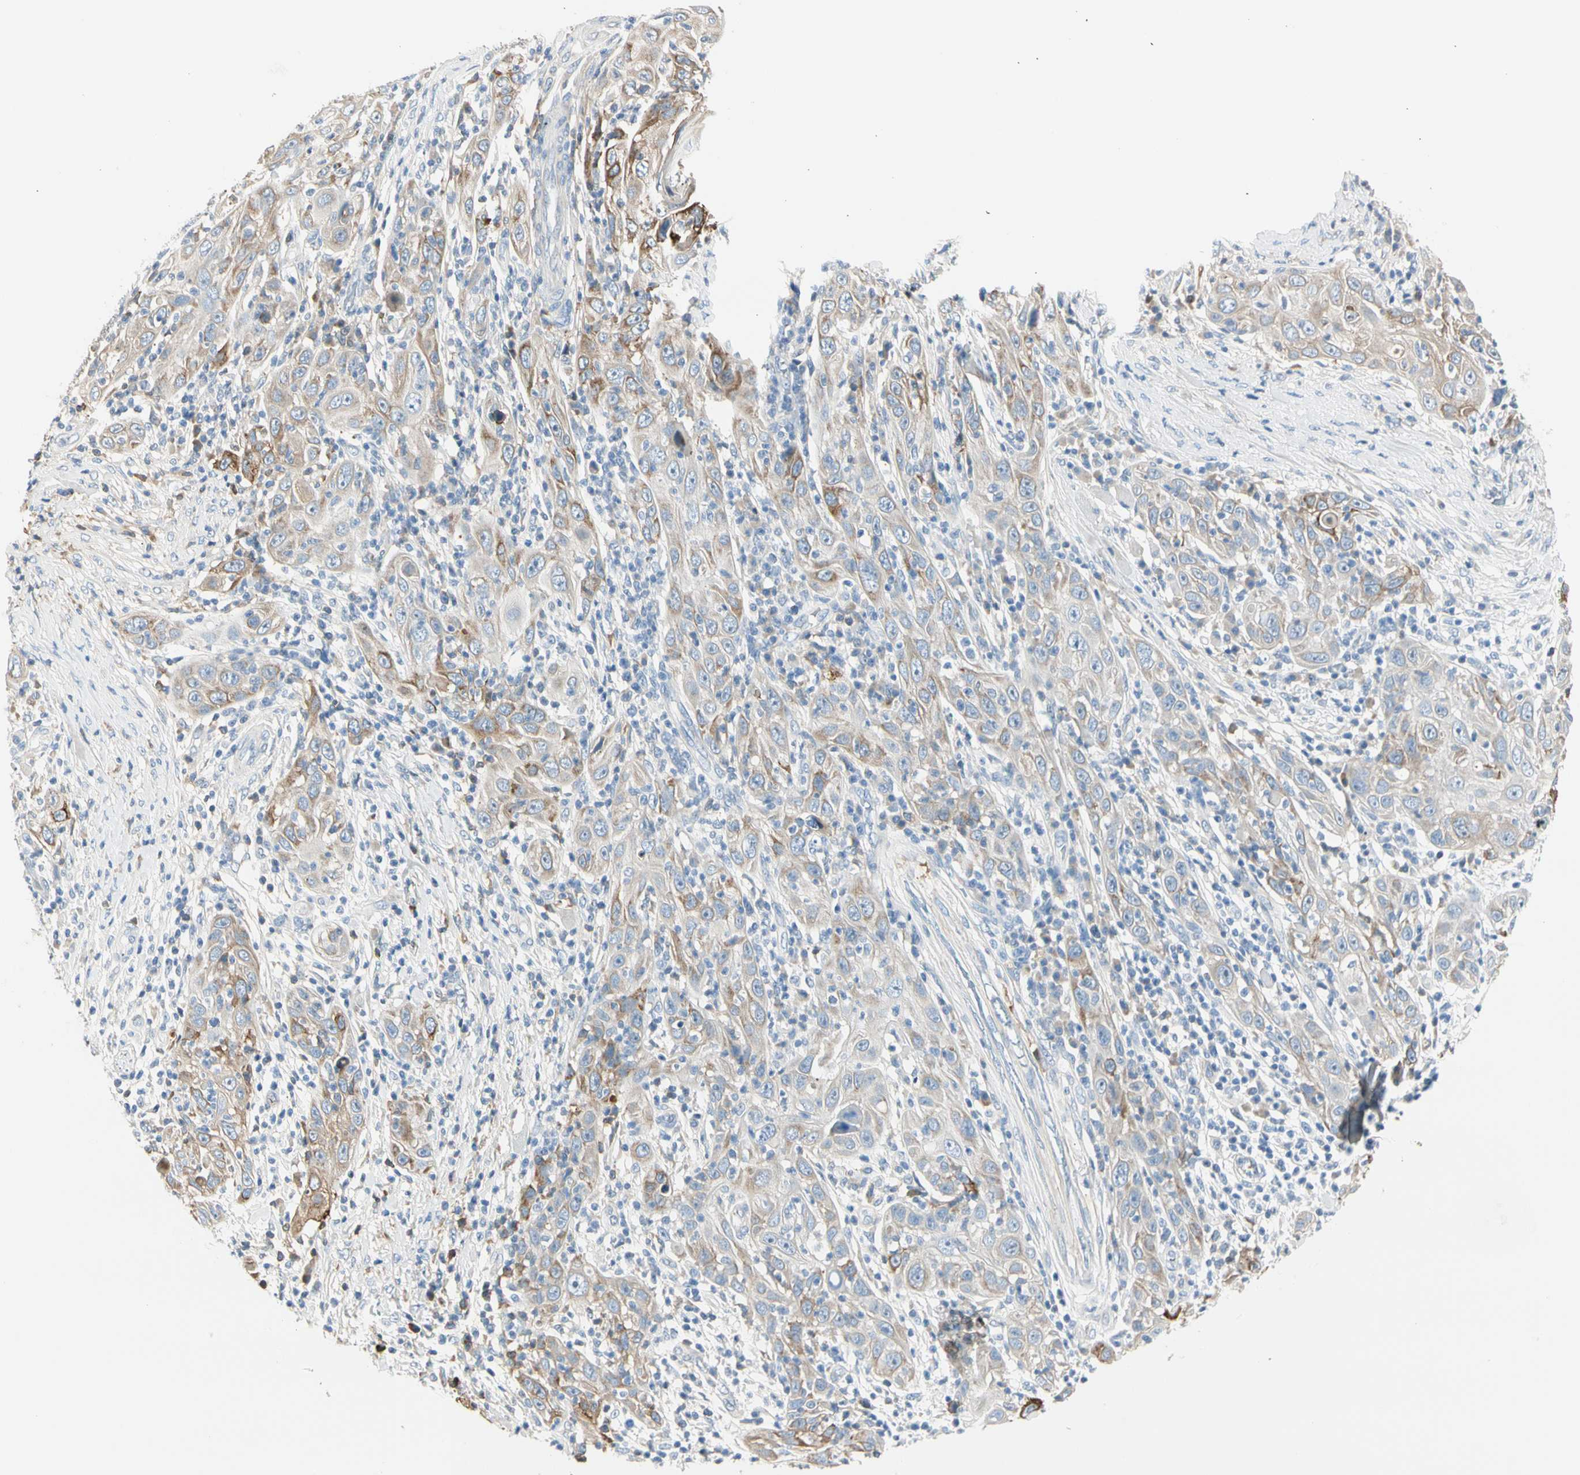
{"staining": {"intensity": "moderate", "quantity": ">75%", "location": "cytoplasmic/membranous"}, "tissue": "skin cancer", "cell_type": "Tumor cells", "image_type": "cancer", "snomed": [{"axis": "morphology", "description": "Squamous cell carcinoma, NOS"}, {"axis": "topography", "description": "Skin"}], "caption": "This micrograph exhibits IHC staining of human skin cancer (squamous cell carcinoma), with medium moderate cytoplasmic/membranous staining in approximately >75% of tumor cells.", "gene": "LAMB3", "patient": {"sex": "female", "age": 88}}